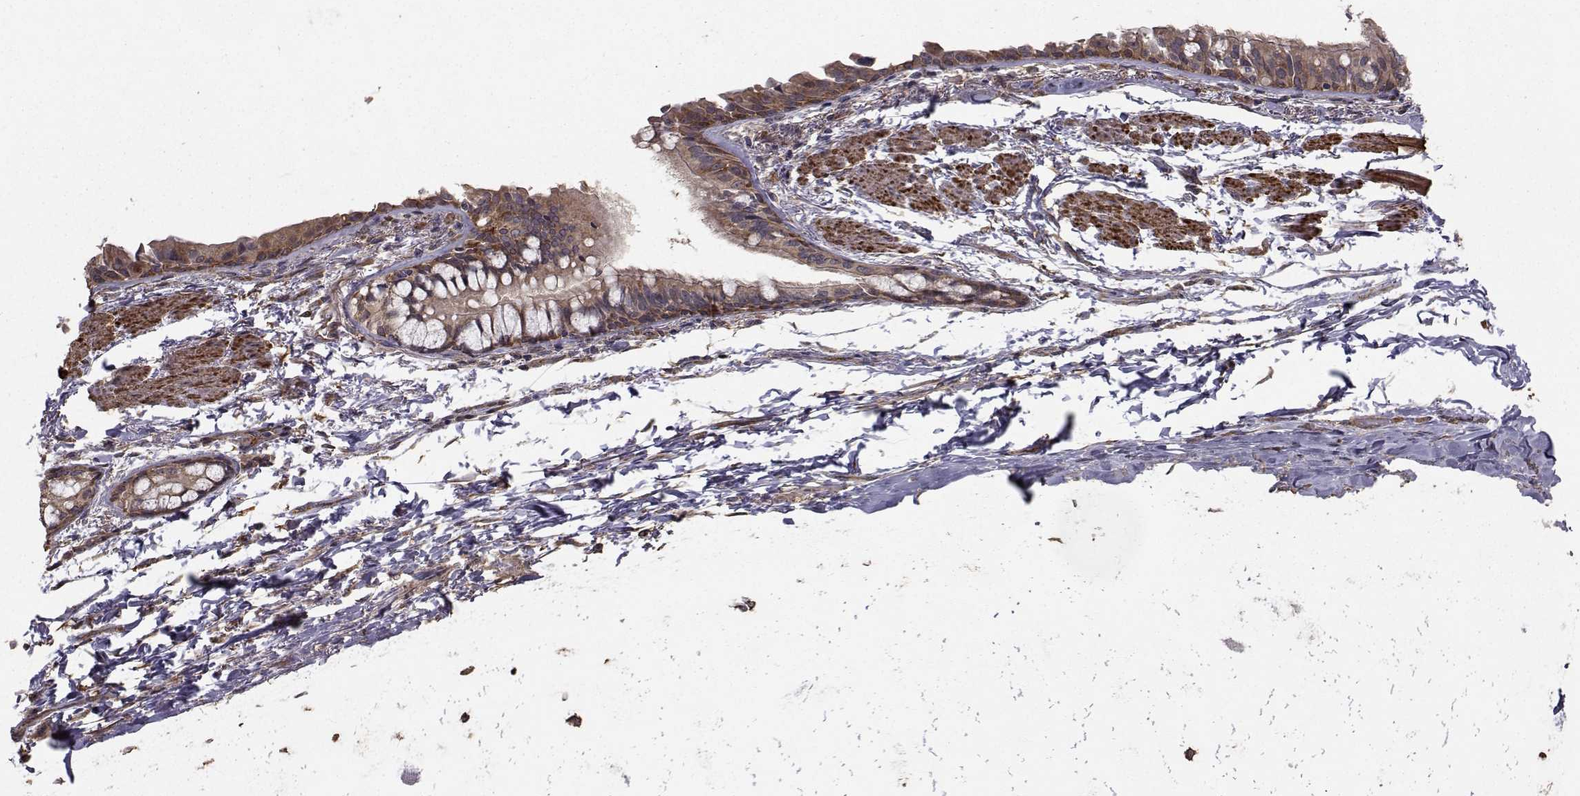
{"staining": {"intensity": "moderate", "quantity": ">75%", "location": "cytoplasmic/membranous"}, "tissue": "bronchus", "cell_type": "Respiratory epithelial cells", "image_type": "normal", "snomed": [{"axis": "morphology", "description": "Normal tissue, NOS"}, {"axis": "morphology", "description": "Squamous cell carcinoma, NOS"}, {"axis": "topography", "description": "Bronchus"}, {"axis": "topography", "description": "Lung"}], "caption": "This histopathology image reveals benign bronchus stained with immunohistochemistry (IHC) to label a protein in brown. The cytoplasmic/membranous of respiratory epithelial cells show moderate positivity for the protein. Nuclei are counter-stained blue.", "gene": "TRIP10", "patient": {"sex": "male", "age": 69}}